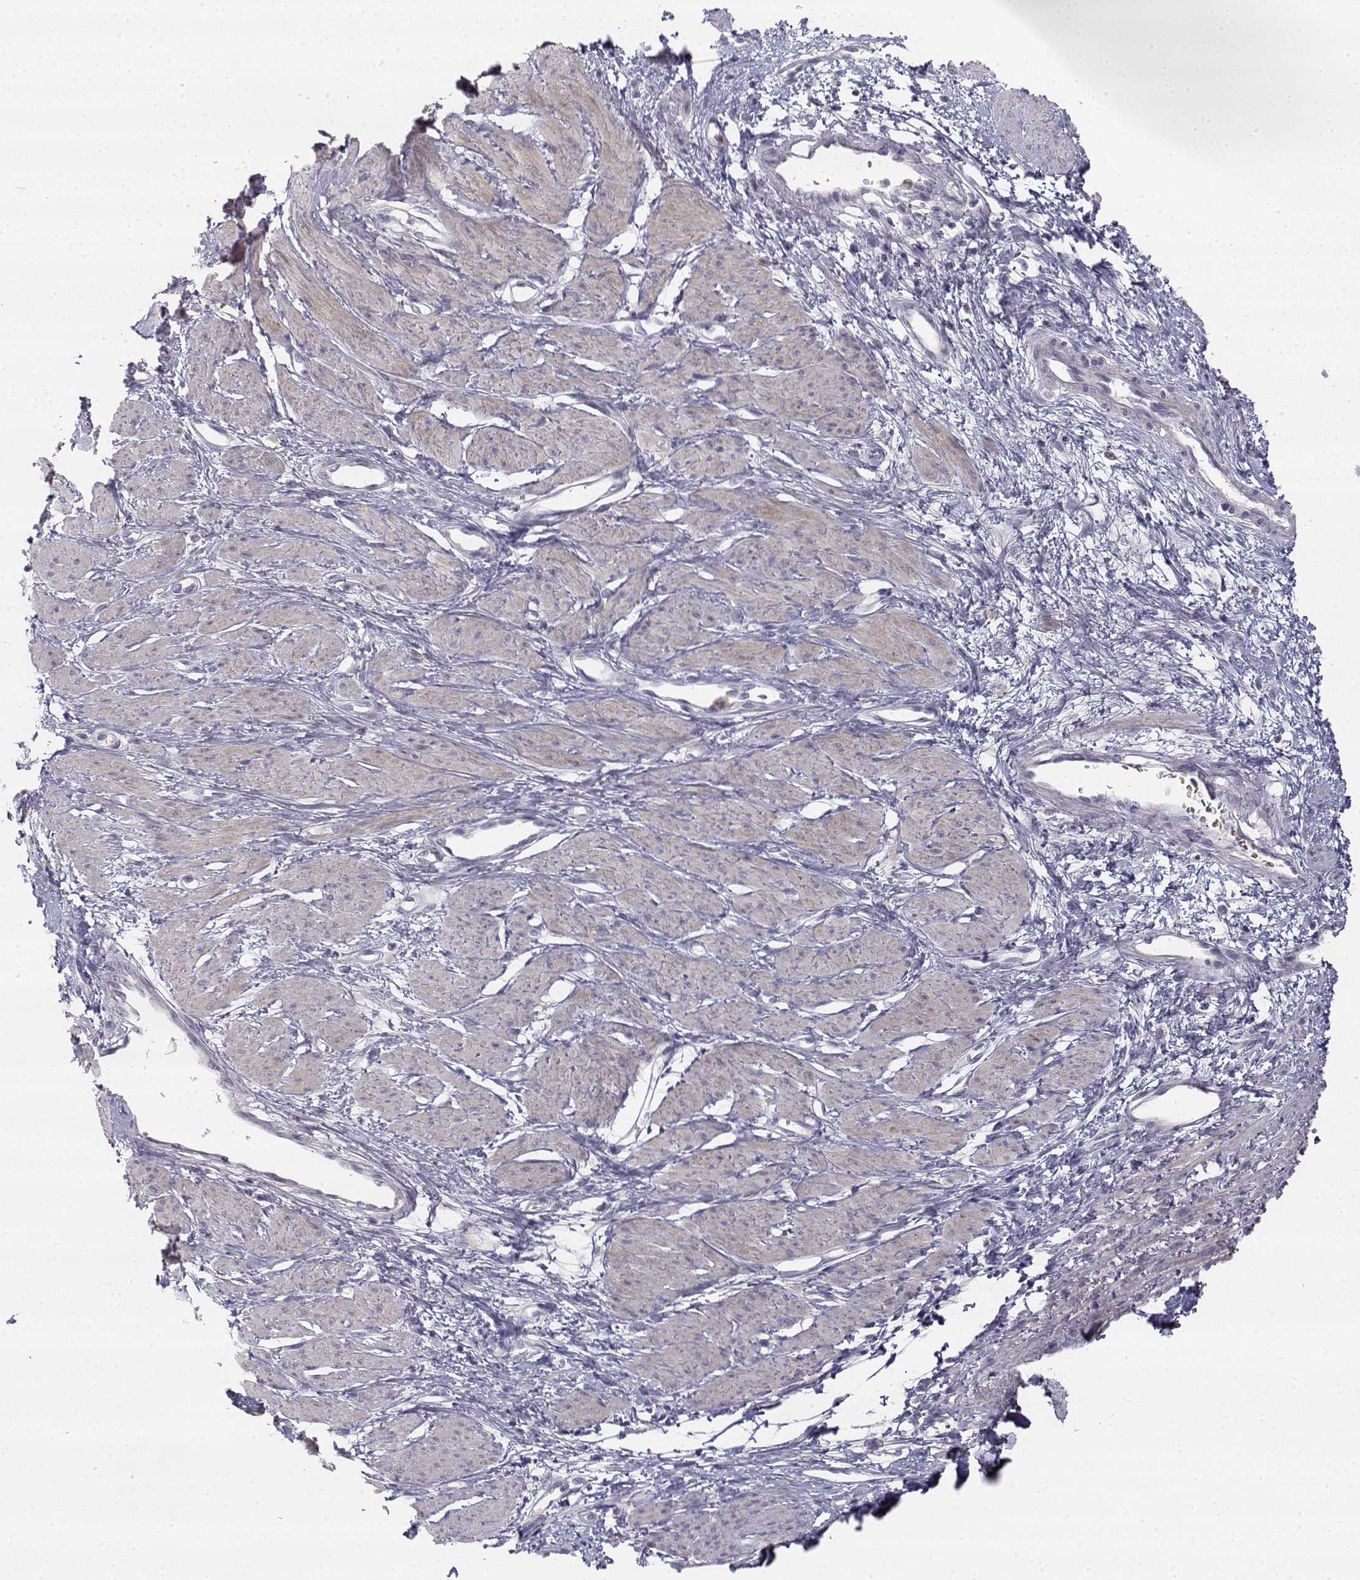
{"staining": {"intensity": "weak", "quantity": "25%-75%", "location": "cytoplasmic/membranous"}, "tissue": "smooth muscle", "cell_type": "Smooth muscle cells", "image_type": "normal", "snomed": [{"axis": "morphology", "description": "Normal tissue, NOS"}, {"axis": "topography", "description": "Smooth muscle"}, {"axis": "topography", "description": "Uterus"}], "caption": "High-power microscopy captured an immunohistochemistry histopathology image of normal smooth muscle, revealing weak cytoplasmic/membranous positivity in about 25%-75% of smooth muscle cells.", "gene": "GLIPR1L2", "patient": {"sex": "female", "age": 39}}